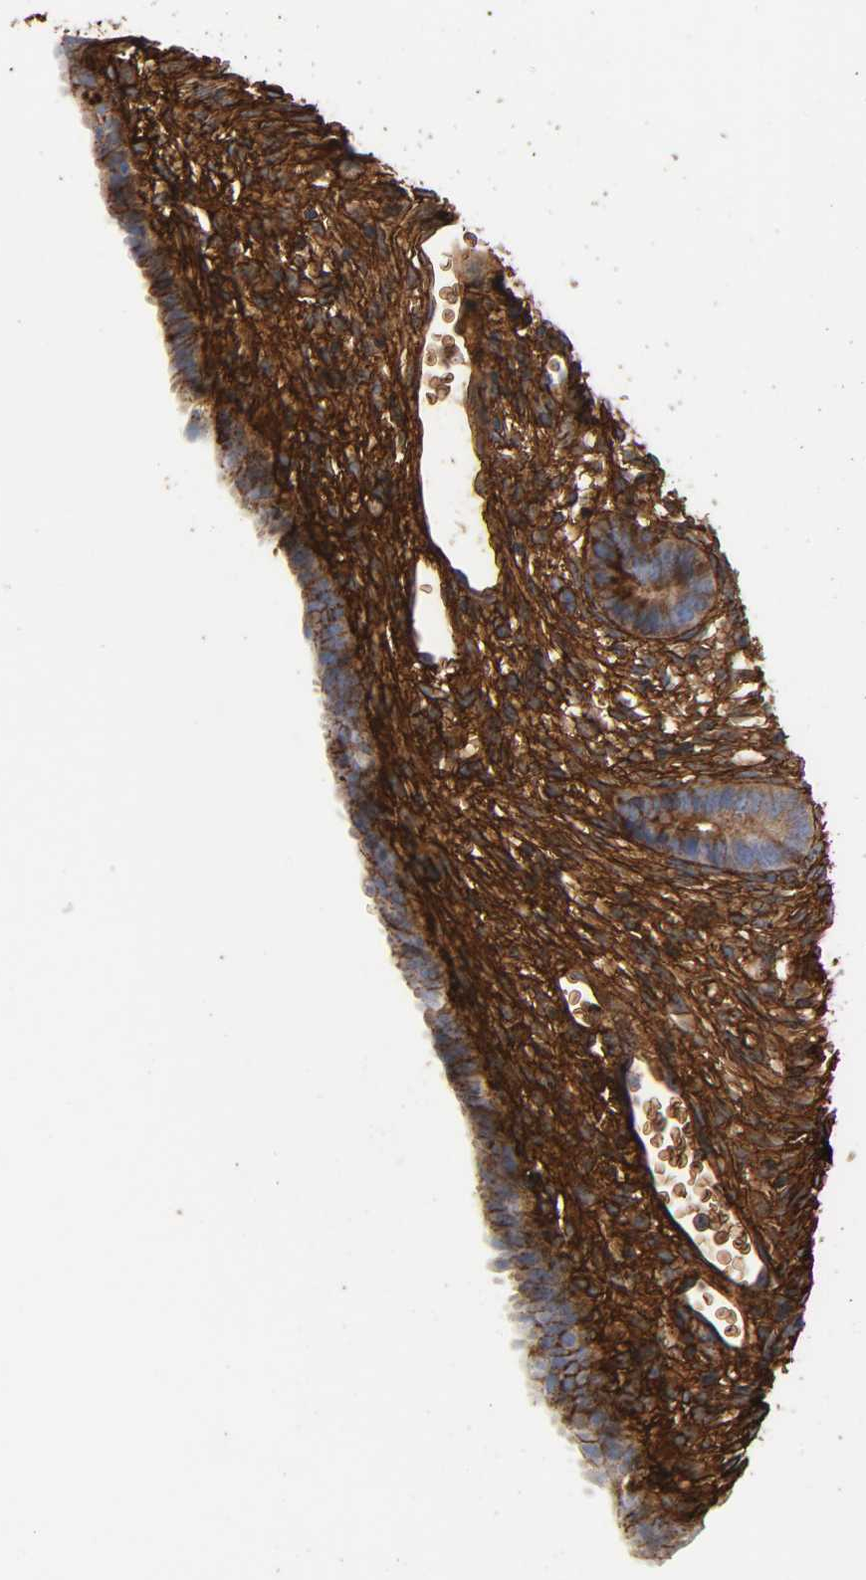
{"staining": {"intensity": "strong", "quantity": ">75%", "location": "cytoplasmic/membranous"}, "tissue": "endometrium", "cell_type": "Cells in endometrial stroma", "image_type": "normal", "snomed": [{"axis": "morphology", "description": "Normal tissue, NOS"}, {"axis": "topography", "description": "Endometrium"}], "caption": "Protein staining reveals strong cytoplasmic/membranous expression in about >75% of cells in endometrial stroma in normal endometrium. (brown staining indicates protein expression, while blue staining denotes nuclei).", "gene": "FBLN1", "patient": {"sex": "female", "age": 57}}